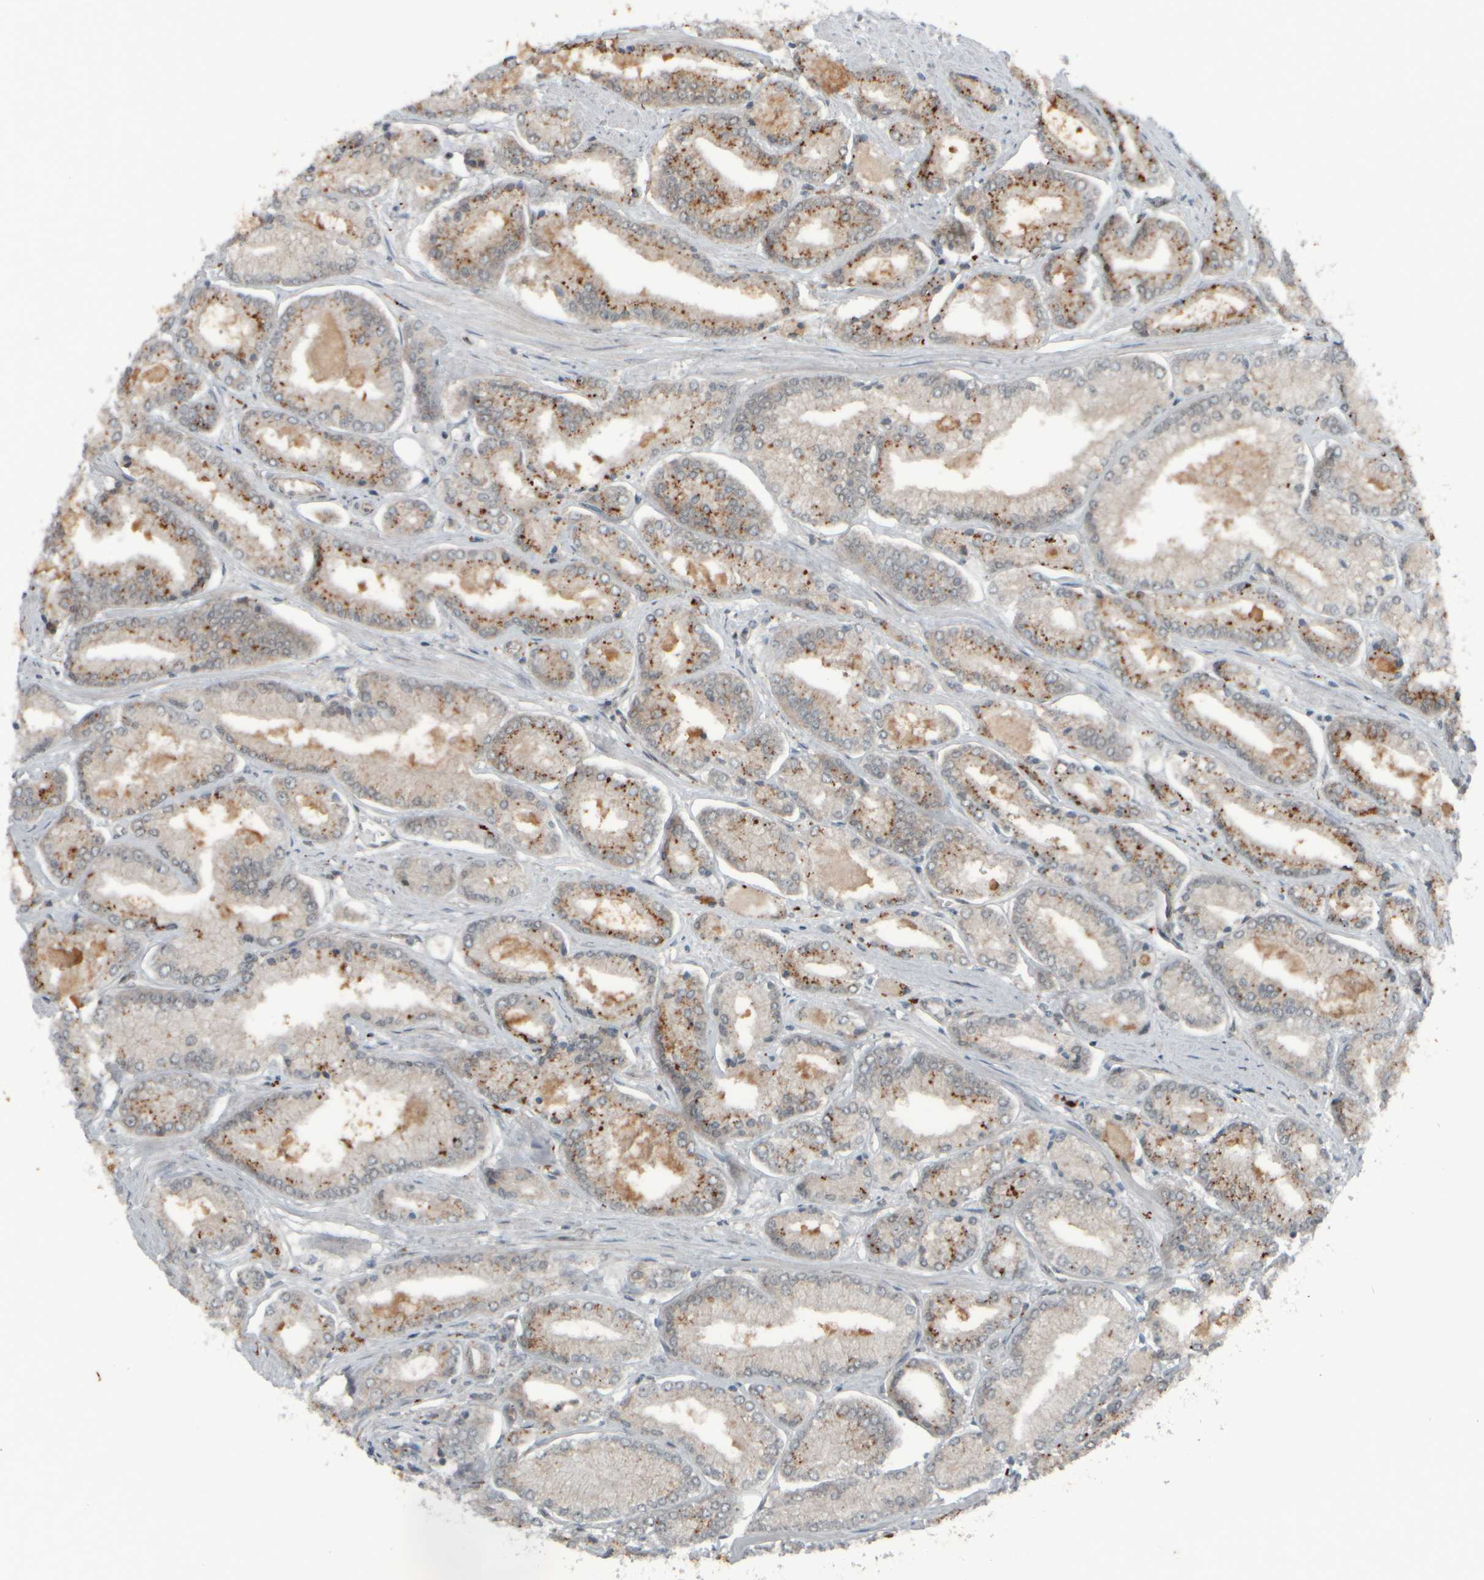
{"staining": {"intensity": "moderate", "quantity": ">75%", "location": "cytoplasmic/membranous"}, "tissue": "prostate cancer", "cell_type": "Tumor cells", "image_type": "cancer", "snomed": [{"axis": "morphology", "description": "Adenocarcinoma, Low grade"}, {"axis": "topography", "description": "Prostate"}], "caption": "Protein analysis of prostate cancer (low-grade adenocarcinoma) tissue demonstrates moderate cytoplasmic/membranous expression in approximately >75% of tumor cells.", "gene": "GIGYF1", "patient": {"sex": "male", "age": 52}}